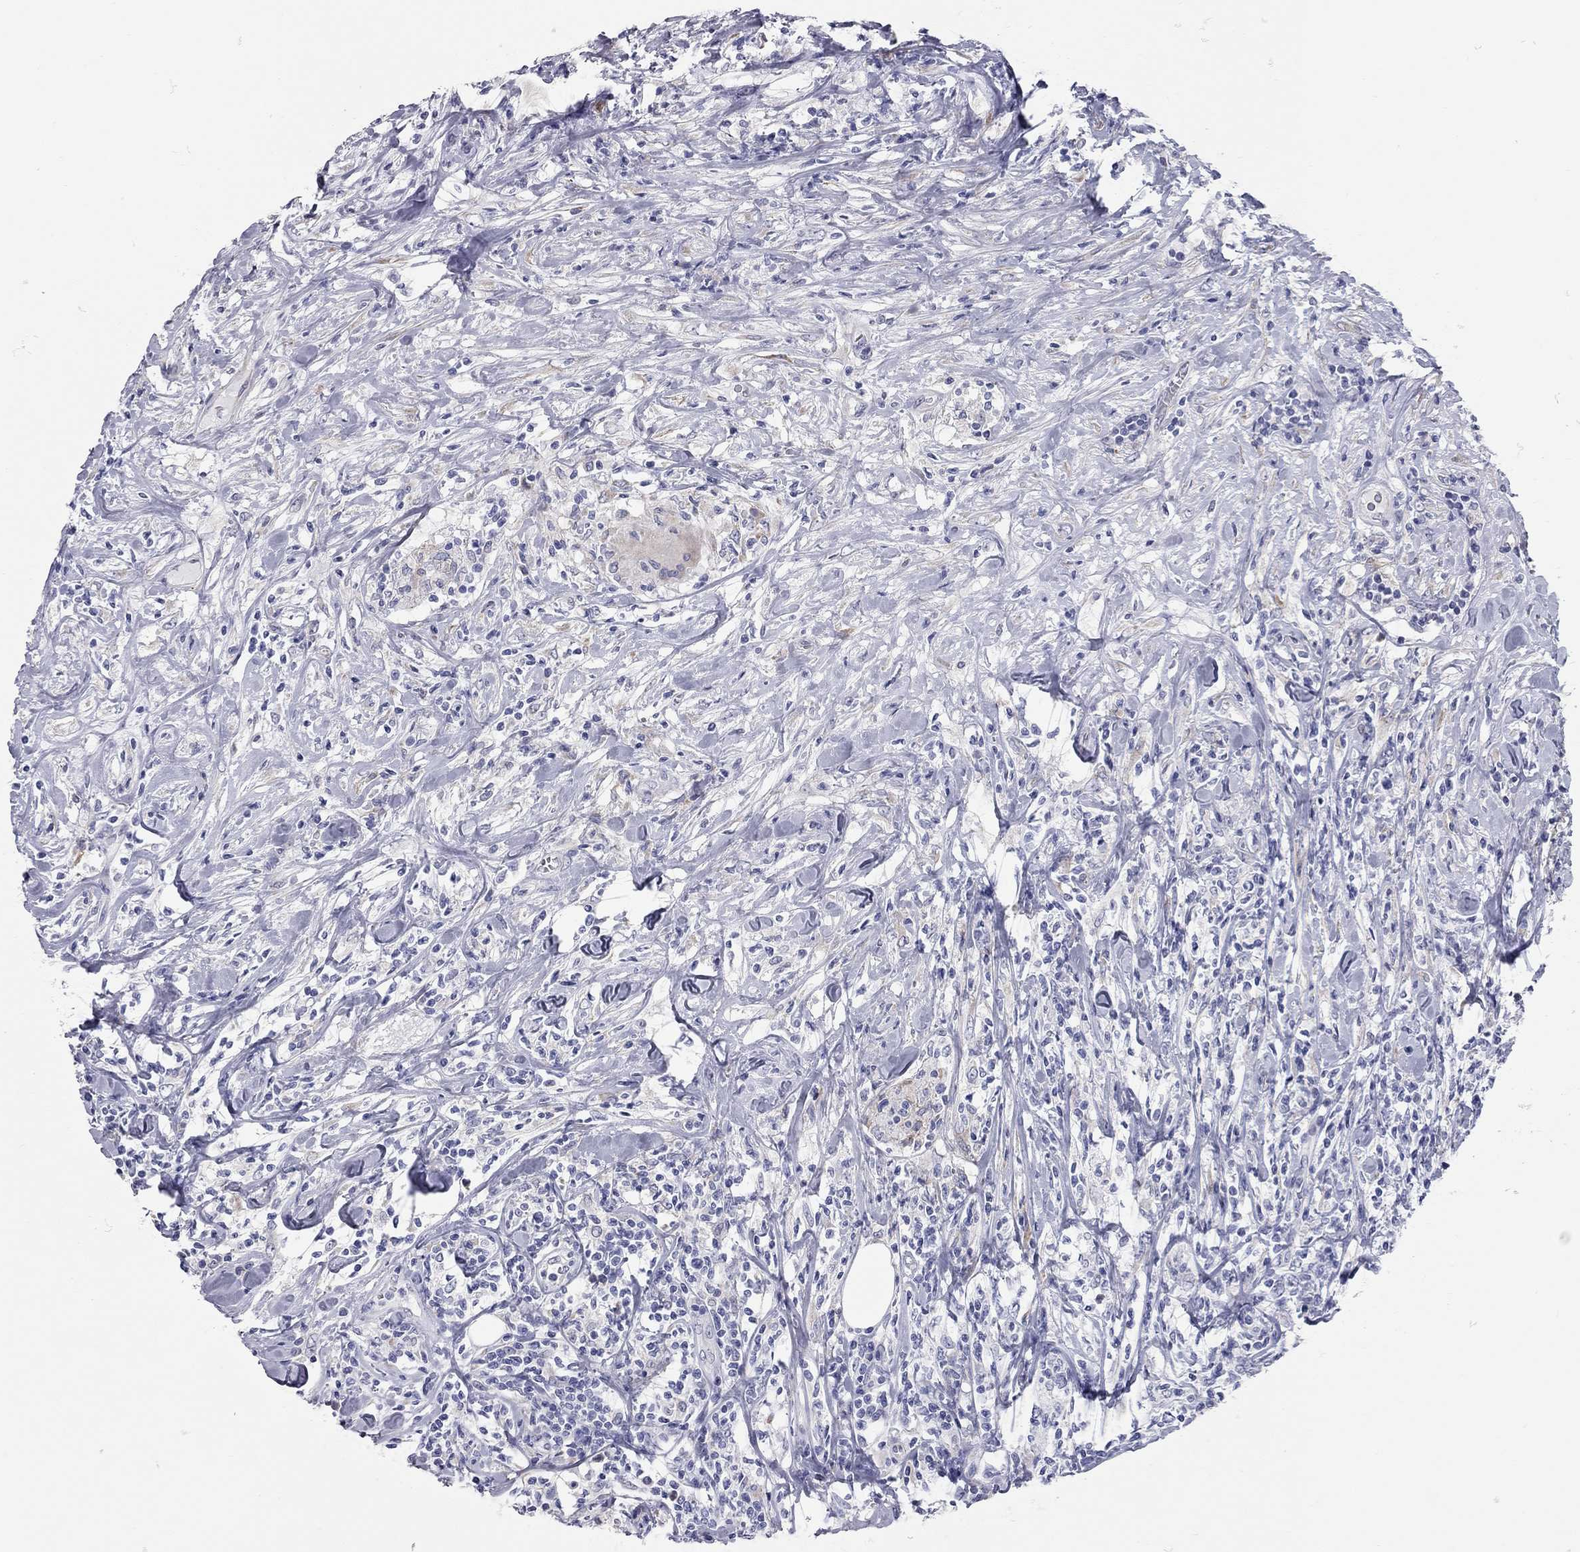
{"staining": {"intensity": "negative", "quantity": "none", "location": "none"}, "tissue": "lymphoma", "cell_type": "Tumor cells", "image_type": "cancer", "snomed": [{"axis": "morphology", "description": "Malignant lymphoma, non-Hodgkin's type, High grade"}, {"axis": "topography", "description": "Lymph node"}], "caption": "Tumor cells show no significant positivity in lymphoma.", "gene": "XAGE2", "patient": {"sex": "female", "age": 84}}